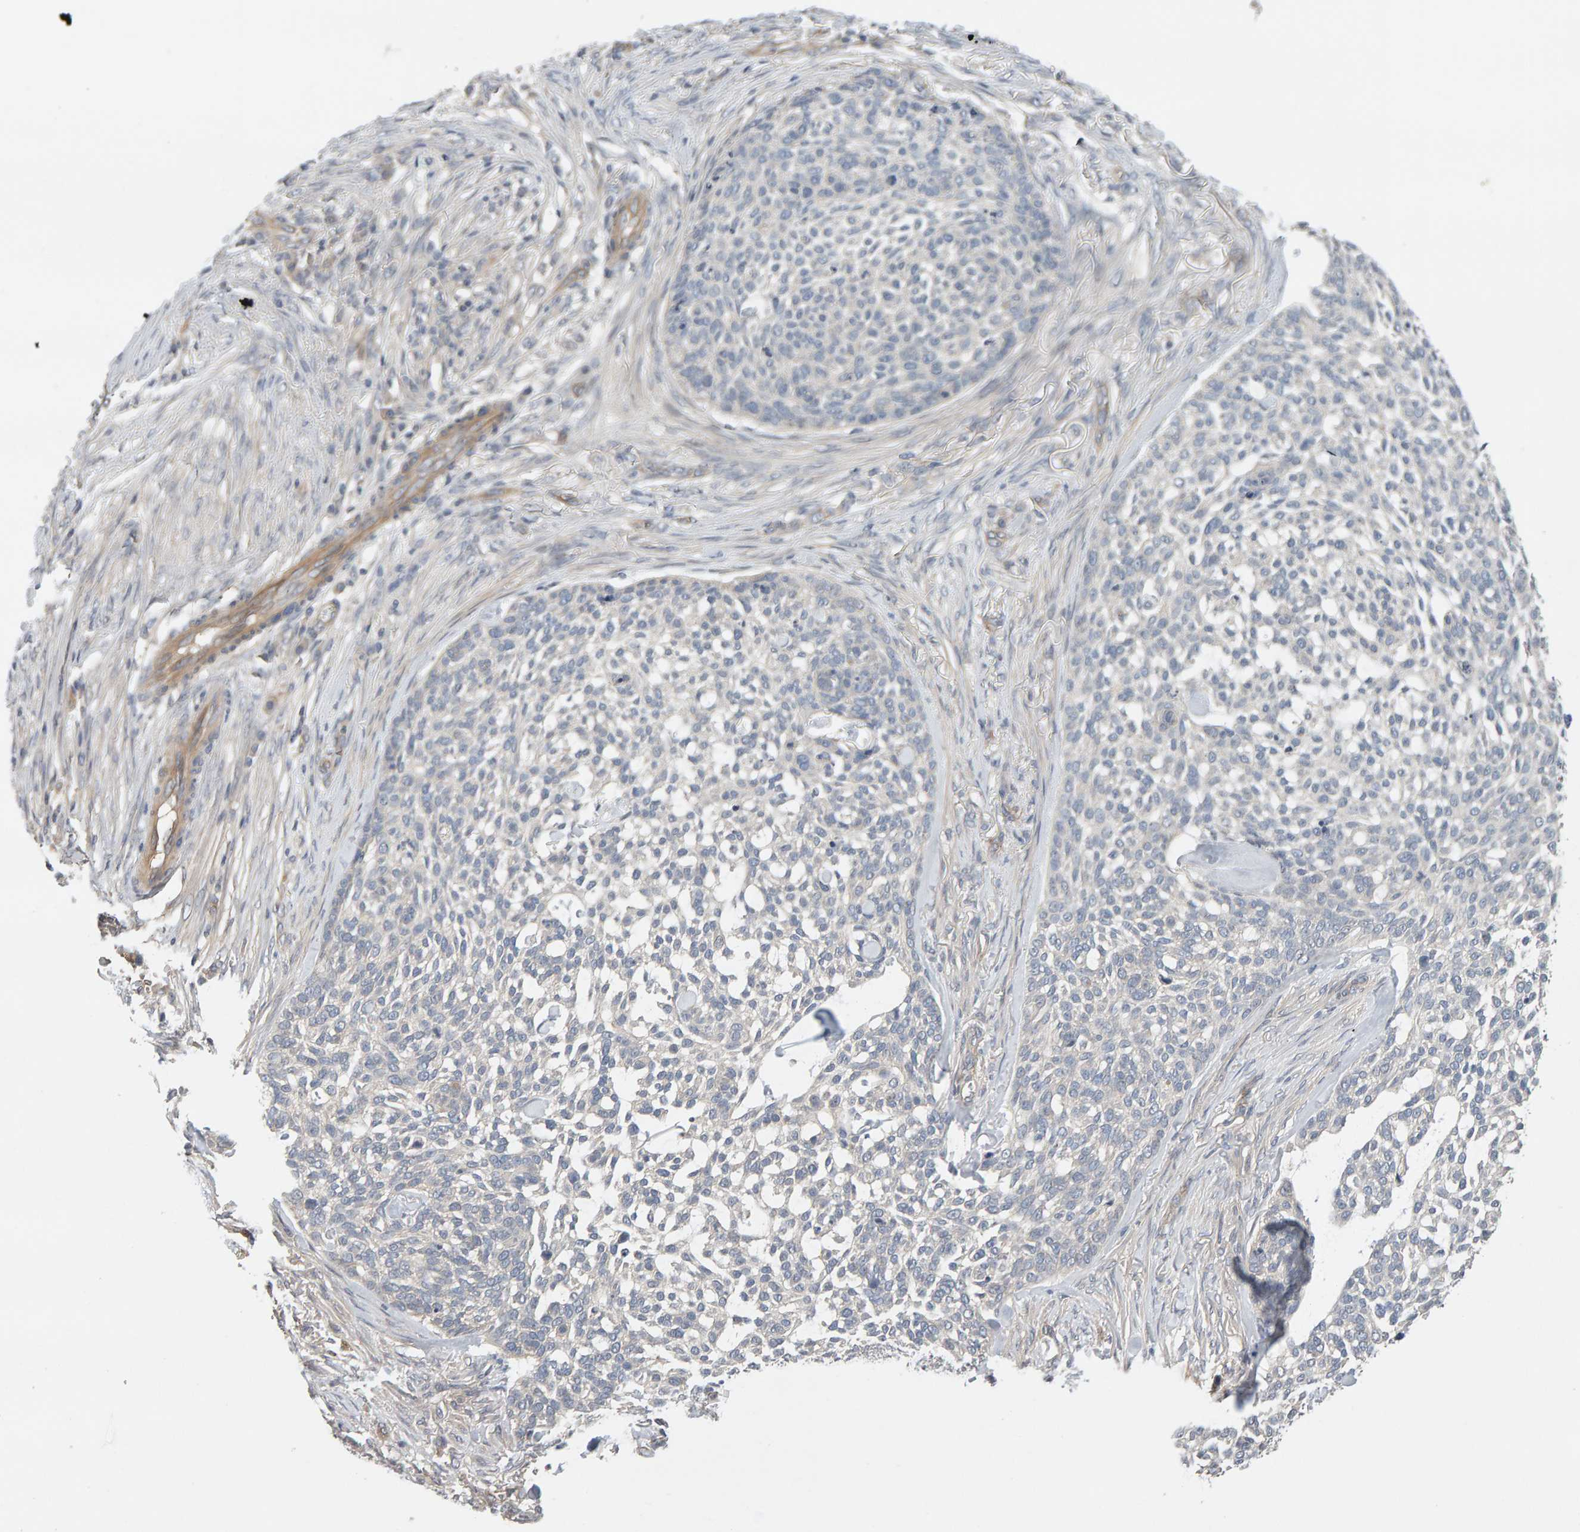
{"staining": {"intensity": "negative", "quantity": "none", "location": "none"}, "tissue": "skin cancer", "cell_type": "Tumor cells", "image_type": "cancer", "snomed": [{"axis": "morphology", "description": "Basal cell carcinoma"}, {"axis": "topography", "description": "Skin"}], "caption": "High power microscopy histopathology image of an immunohistochemistry (IHC) photomicrograph of skin cancer, revealing no significant expression in tumor cells.", "gene": "PPP1R16A", "patient": {"sex": "female", "age": 64}}